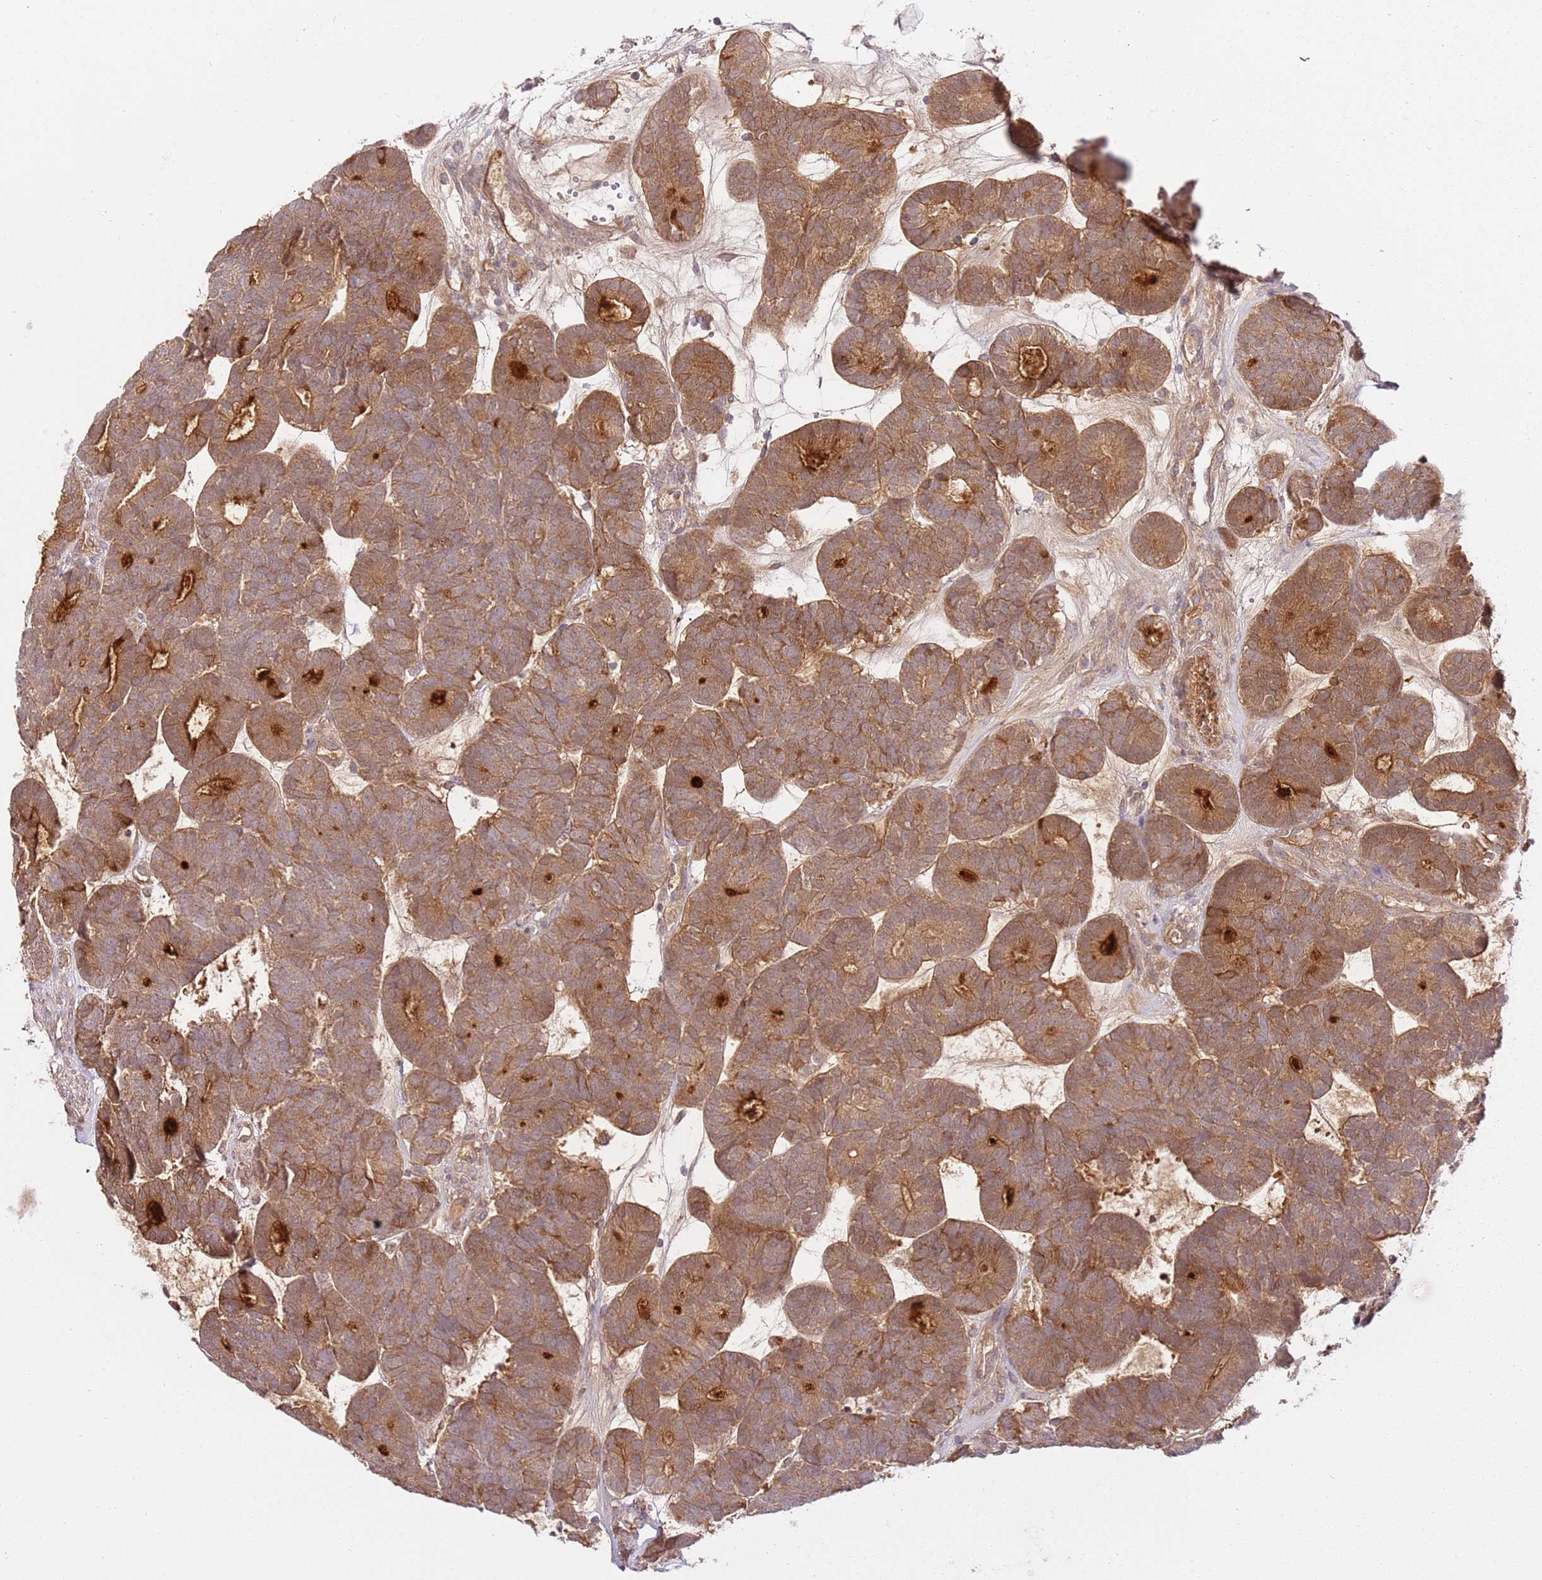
{"staining": {"intensity": "moderate", "quantity": ">75%", "location": "cytoplasmic/membranous"}, "tissue": "head and neck cancer", "cell_type": "Tumor cells", "image_type": "cancer", "snomed": [{"axis": "morphology", "description": "Adenocarcinoma, NOS"}, {"axis": "topography", "description": "Head-Neck"}], "caption": "Head and neck cancer tissue shows moderate cytoplasmic/membranous expression in approximately >75% of tumor cells, visualized by immunohistochemistry.", "gene": "C8G", "patient": {"sex": "female", "age": 81}}